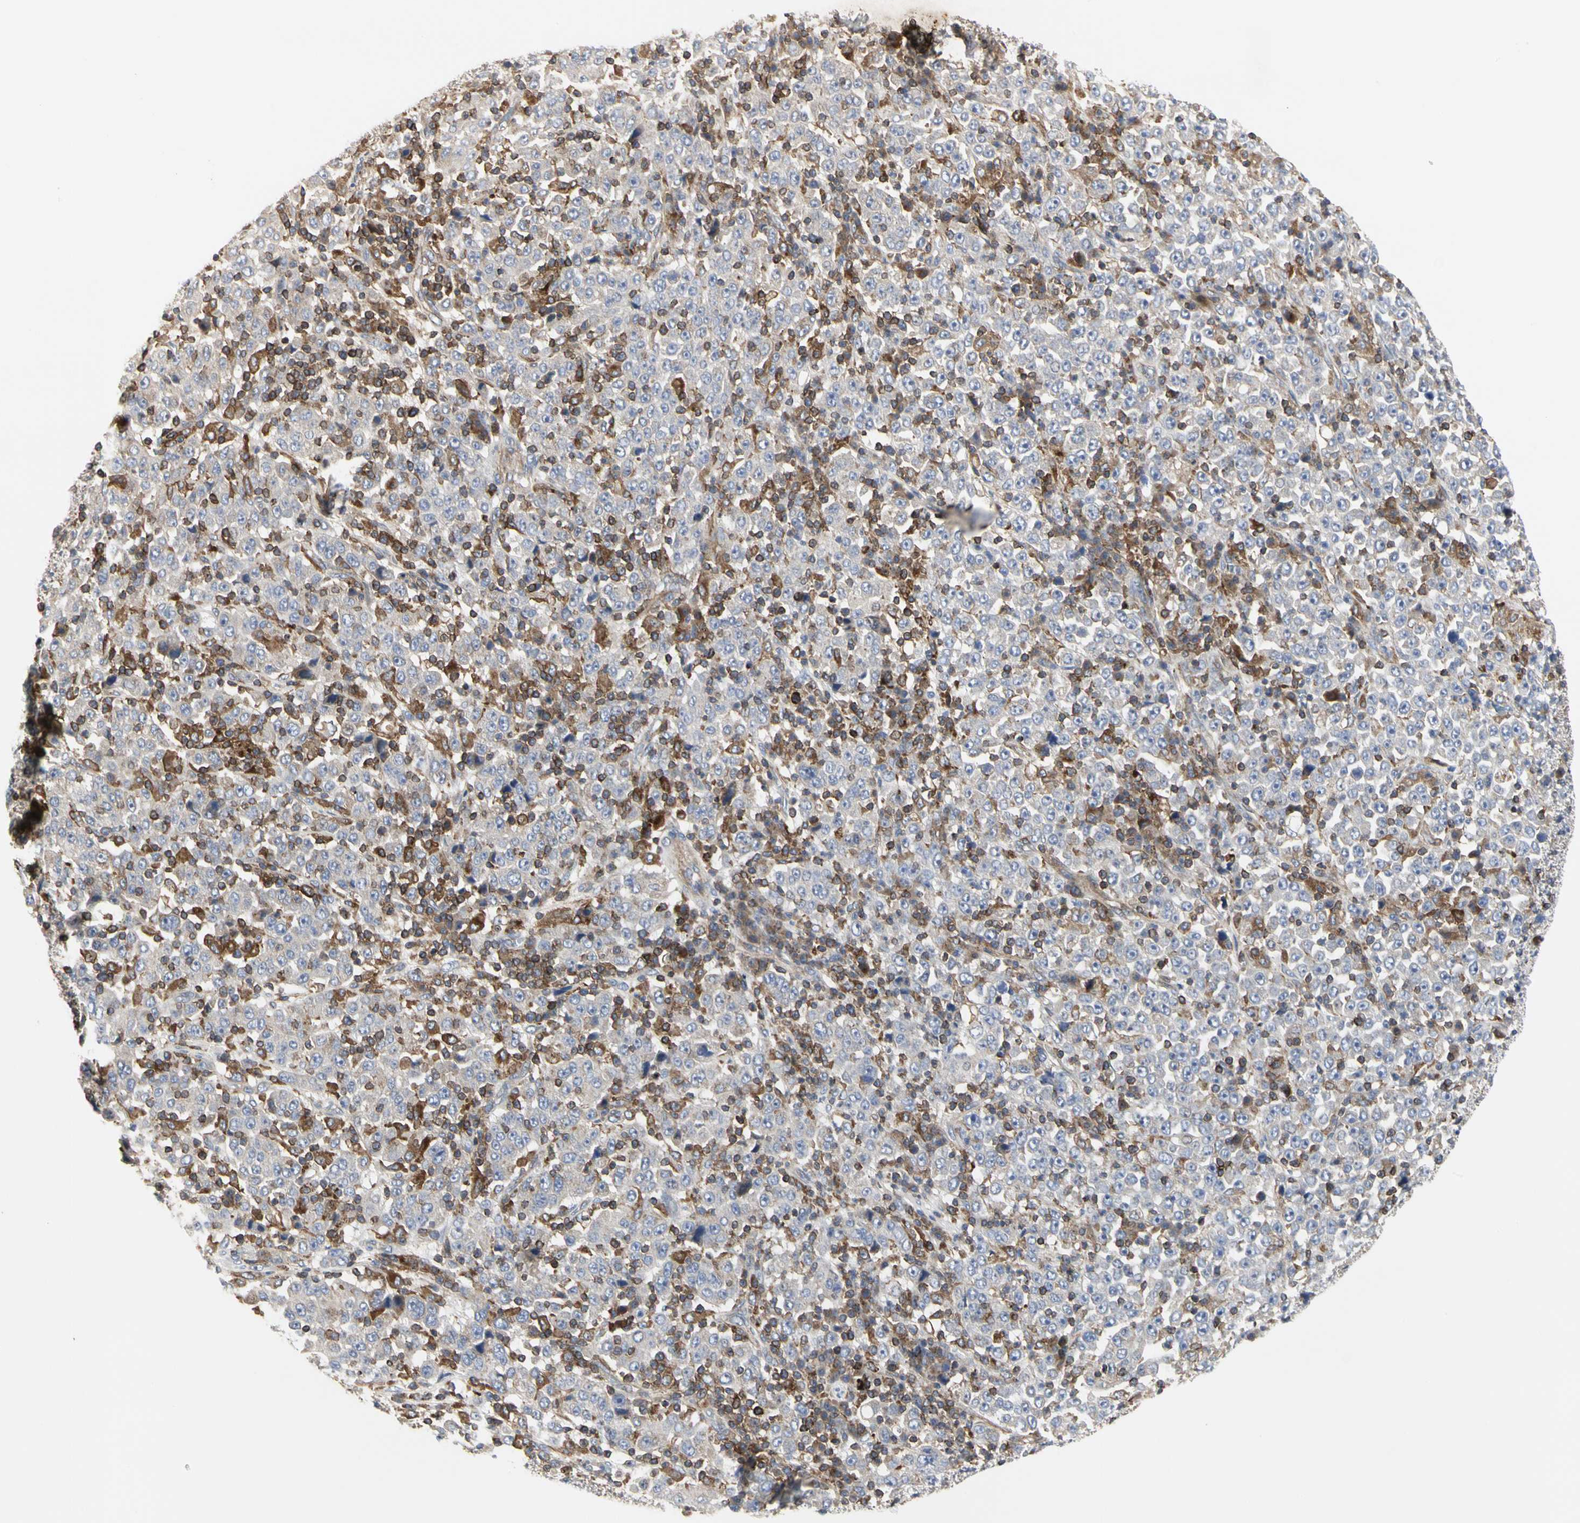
{"staining": {"intensity": "negative", "quantity": "none", "location": "none"}, "tissue": "stomach cancer", "cell_type": "Tumor cells", "image_type": "cancer", "snomed": [{"axis": "morphology", "description": "Normal tissue, NOS"}, {"axis": "morphology", "description": "Adenocarcinoma, NOS"}, {"axis": "topography", "description": "Stomach, upper"}, {"axis": "topography", "description": "Stomach"}], "caption": "Tumor cells show no significant positivity in stomach cancer.", "gene": "NAPG", "patient": {"sex": "male", "age": 59}}